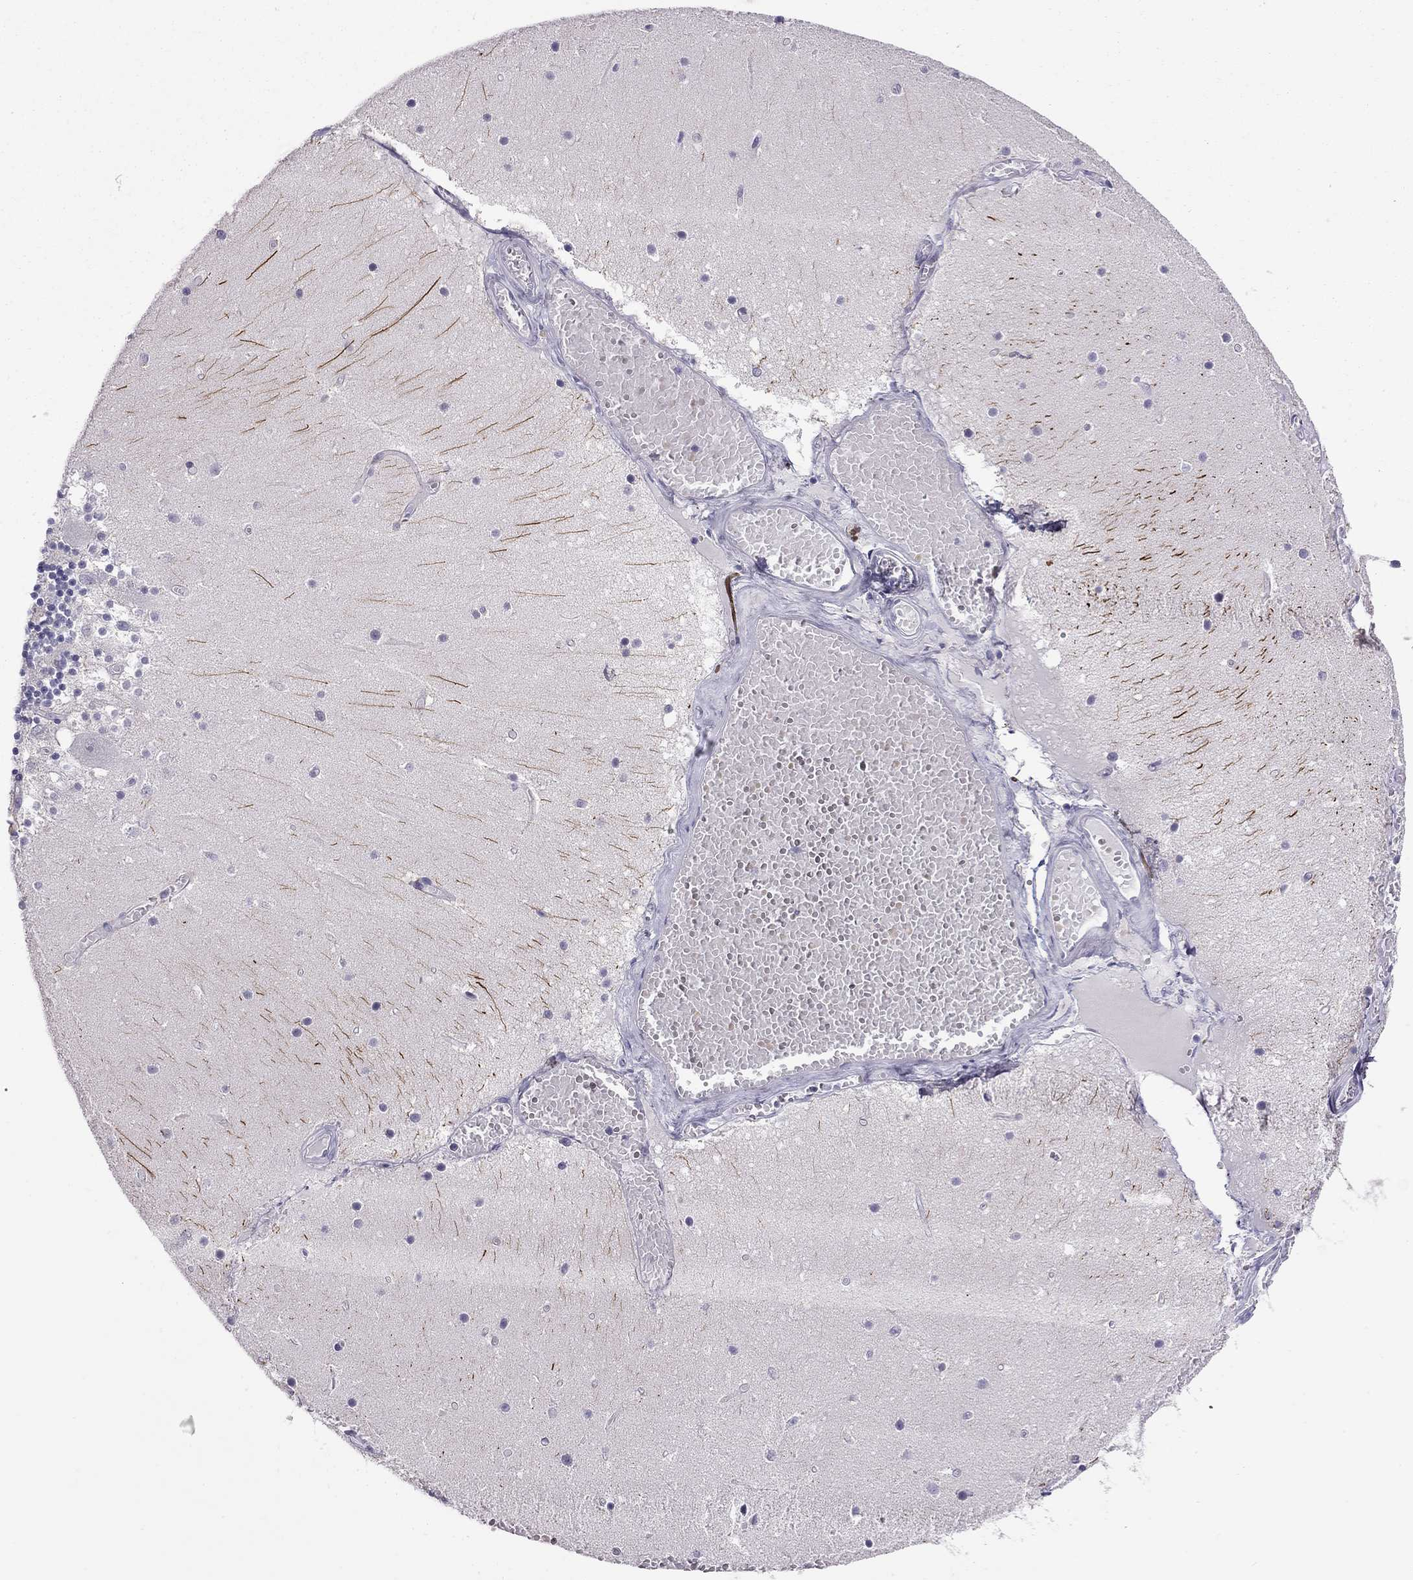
{"staining": {"intensity": "negative", "quantity": "none", "location": "none"}, "tissue": "cerebellum", "cell_type": "Cells in granular layer", "image_type": "normal", "snomed": [{"axis": "morphology", "description": "Normal tissue, NOS"}, {"axis": "topography", "description": "Cerebellum"}], "caption": "Photomicrograph shows no protein expression in cells in granular layer of benign cerebellum.", "gene": "CHRNB3", "patient": {"sex": "female", "age": 28}}